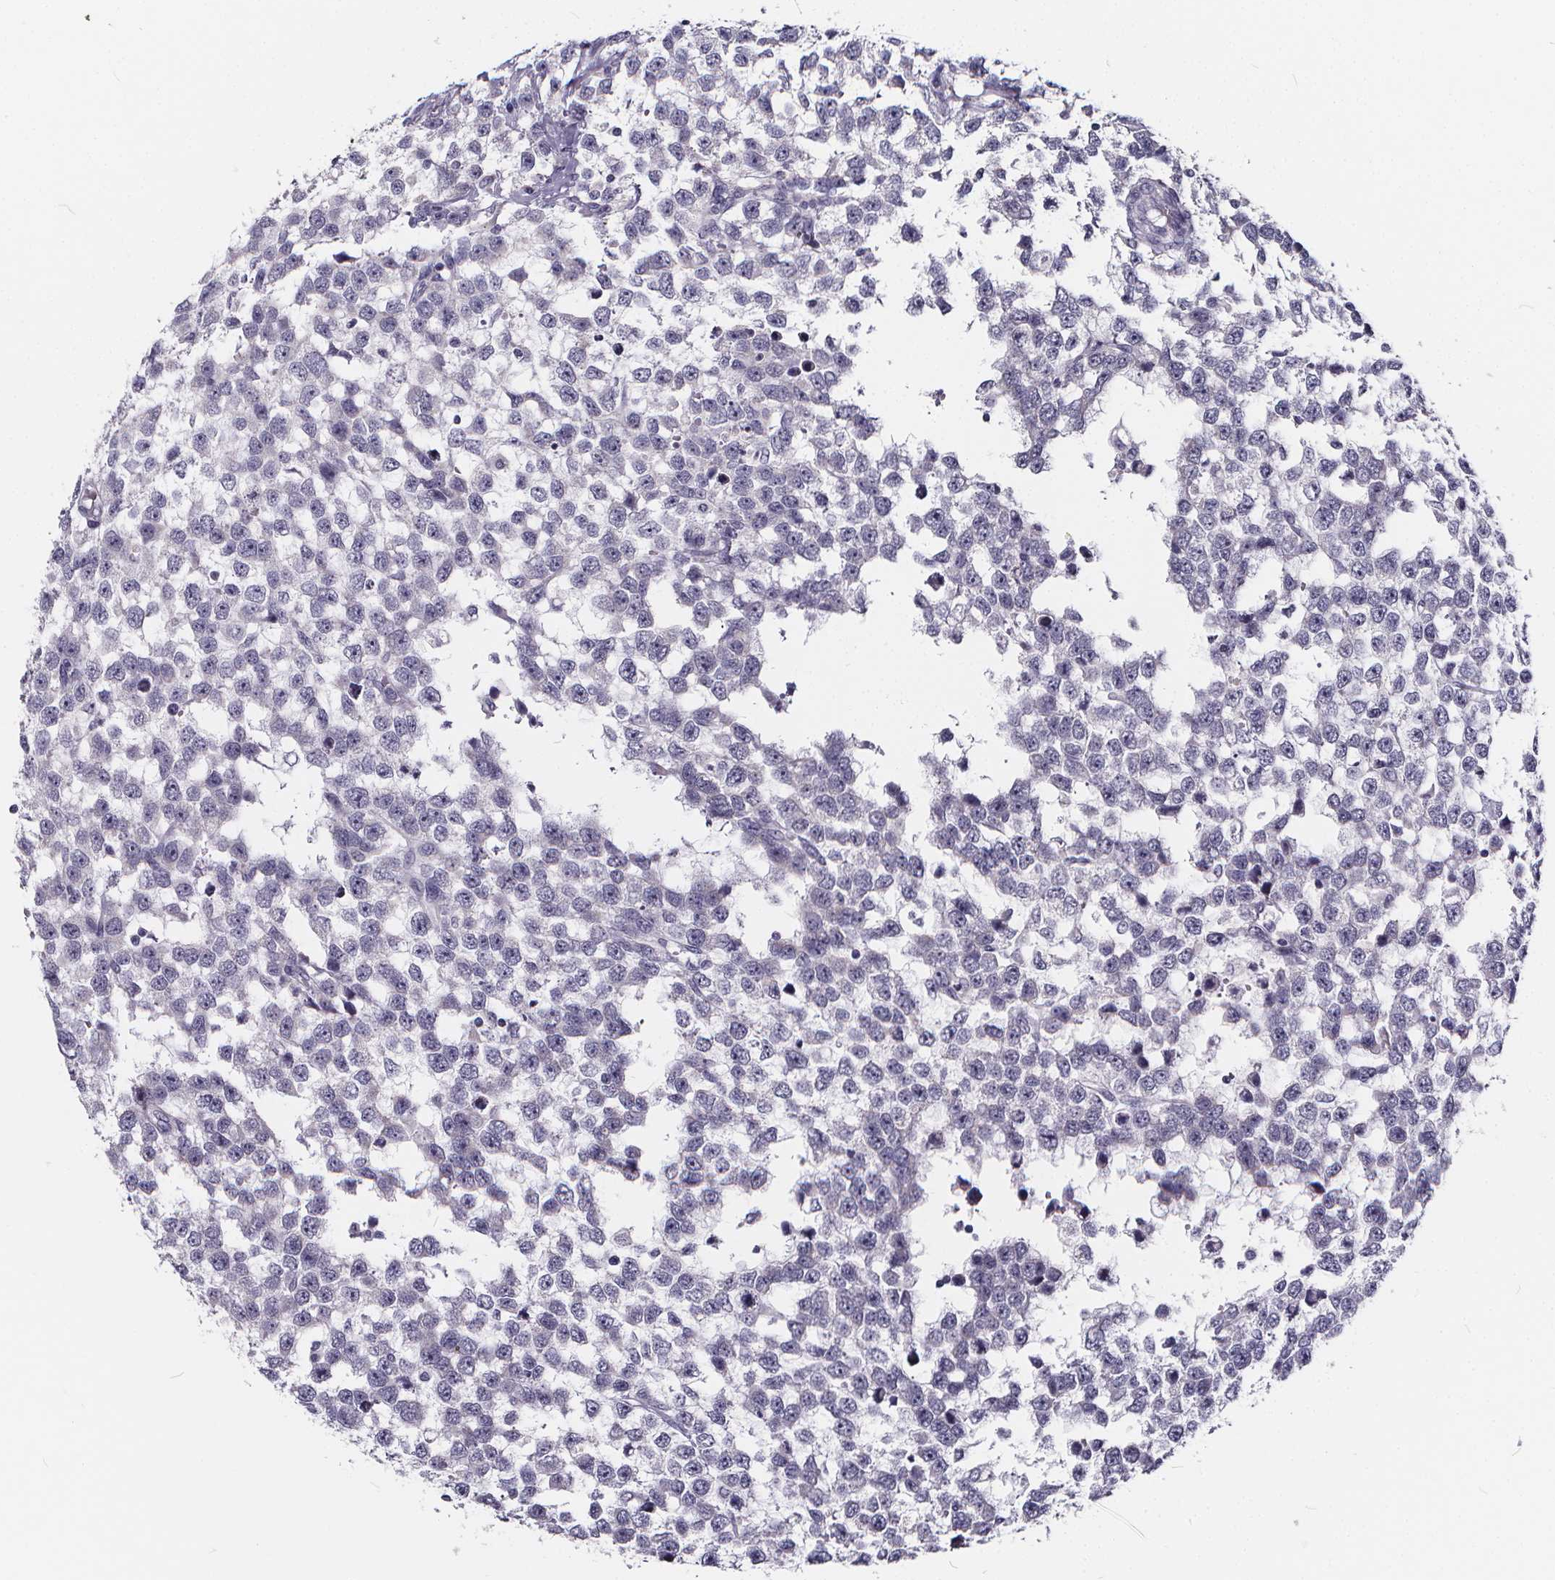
{"staining": {"intensity": "negative", "quantity": "none", "location": "none"}, "tissue": "testis cancer", "cell_type": "Tumor cells", "image_type": "cancer", "snomed": [{"axis": "morphology", "description": "Seminoma, NOS"}, {"axis": "topography", "description": "Testis"}], "caption": "Protein analysis of testis cancer (seminoma) demonstrates no significant staining in tumor cells.", "gene": "SPEF2", "patient": {"sex": "male", "age": 34}}